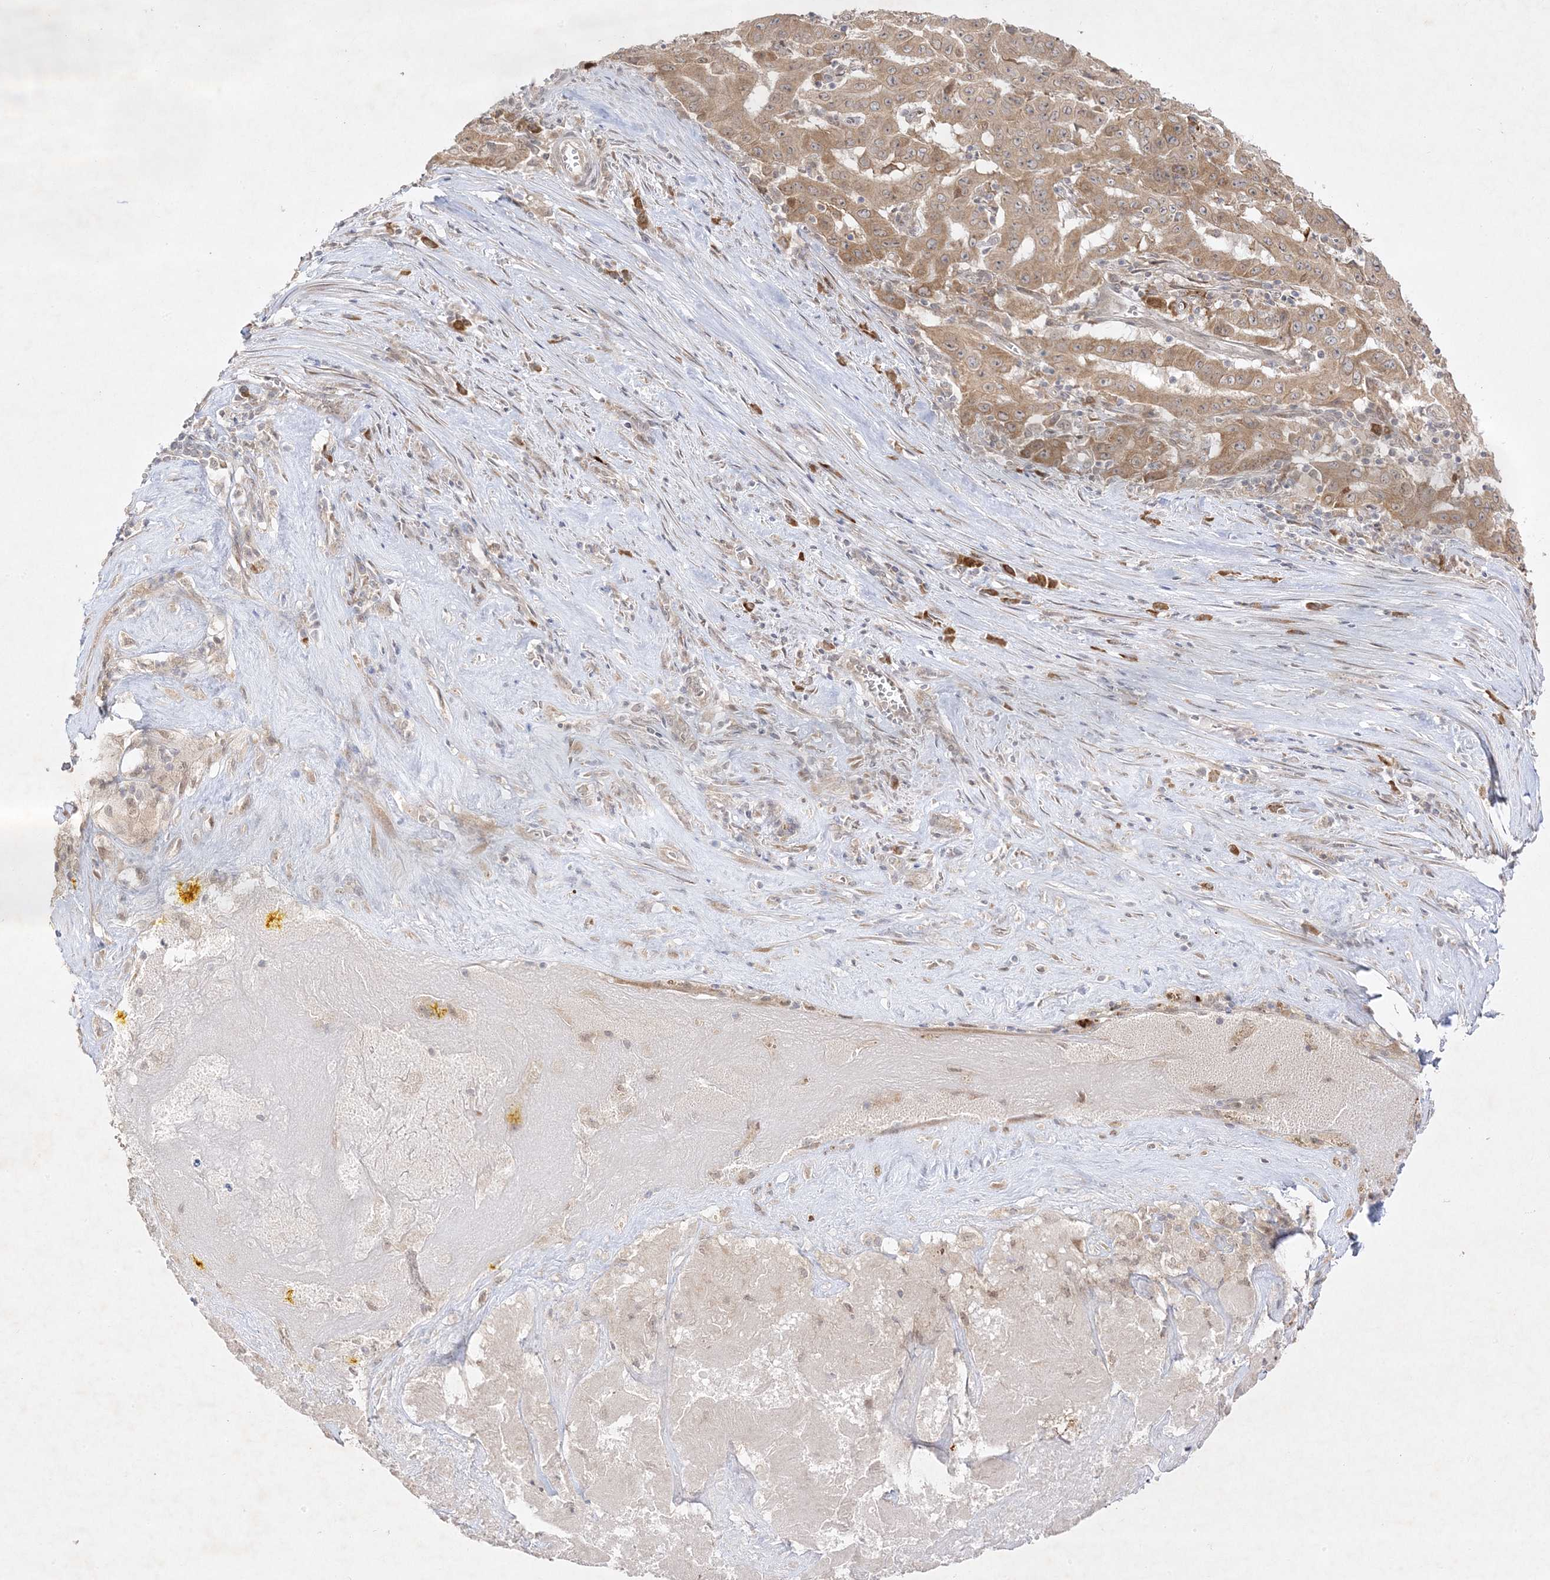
{"staining": {"intensity": "moderate", "quantity": ">75%", "location": "cytoplasmic/membranous"}, "tissue": "pancreatic cancer", "cell_type": "Tumor cells", "image_type": "cancer", "snomed": [{"axis": "morphology", "description": "Adenocarcinoma, NOS"}, {"axis": "topography", "description": "Pancreas"}], "caption": "Moderate cytoplasmic/membranous staining is present in about >75% of tumor cells in pancreatic cancer.", "gene": "C2CD2", "patient": {"sex": "male", "age": 63}}